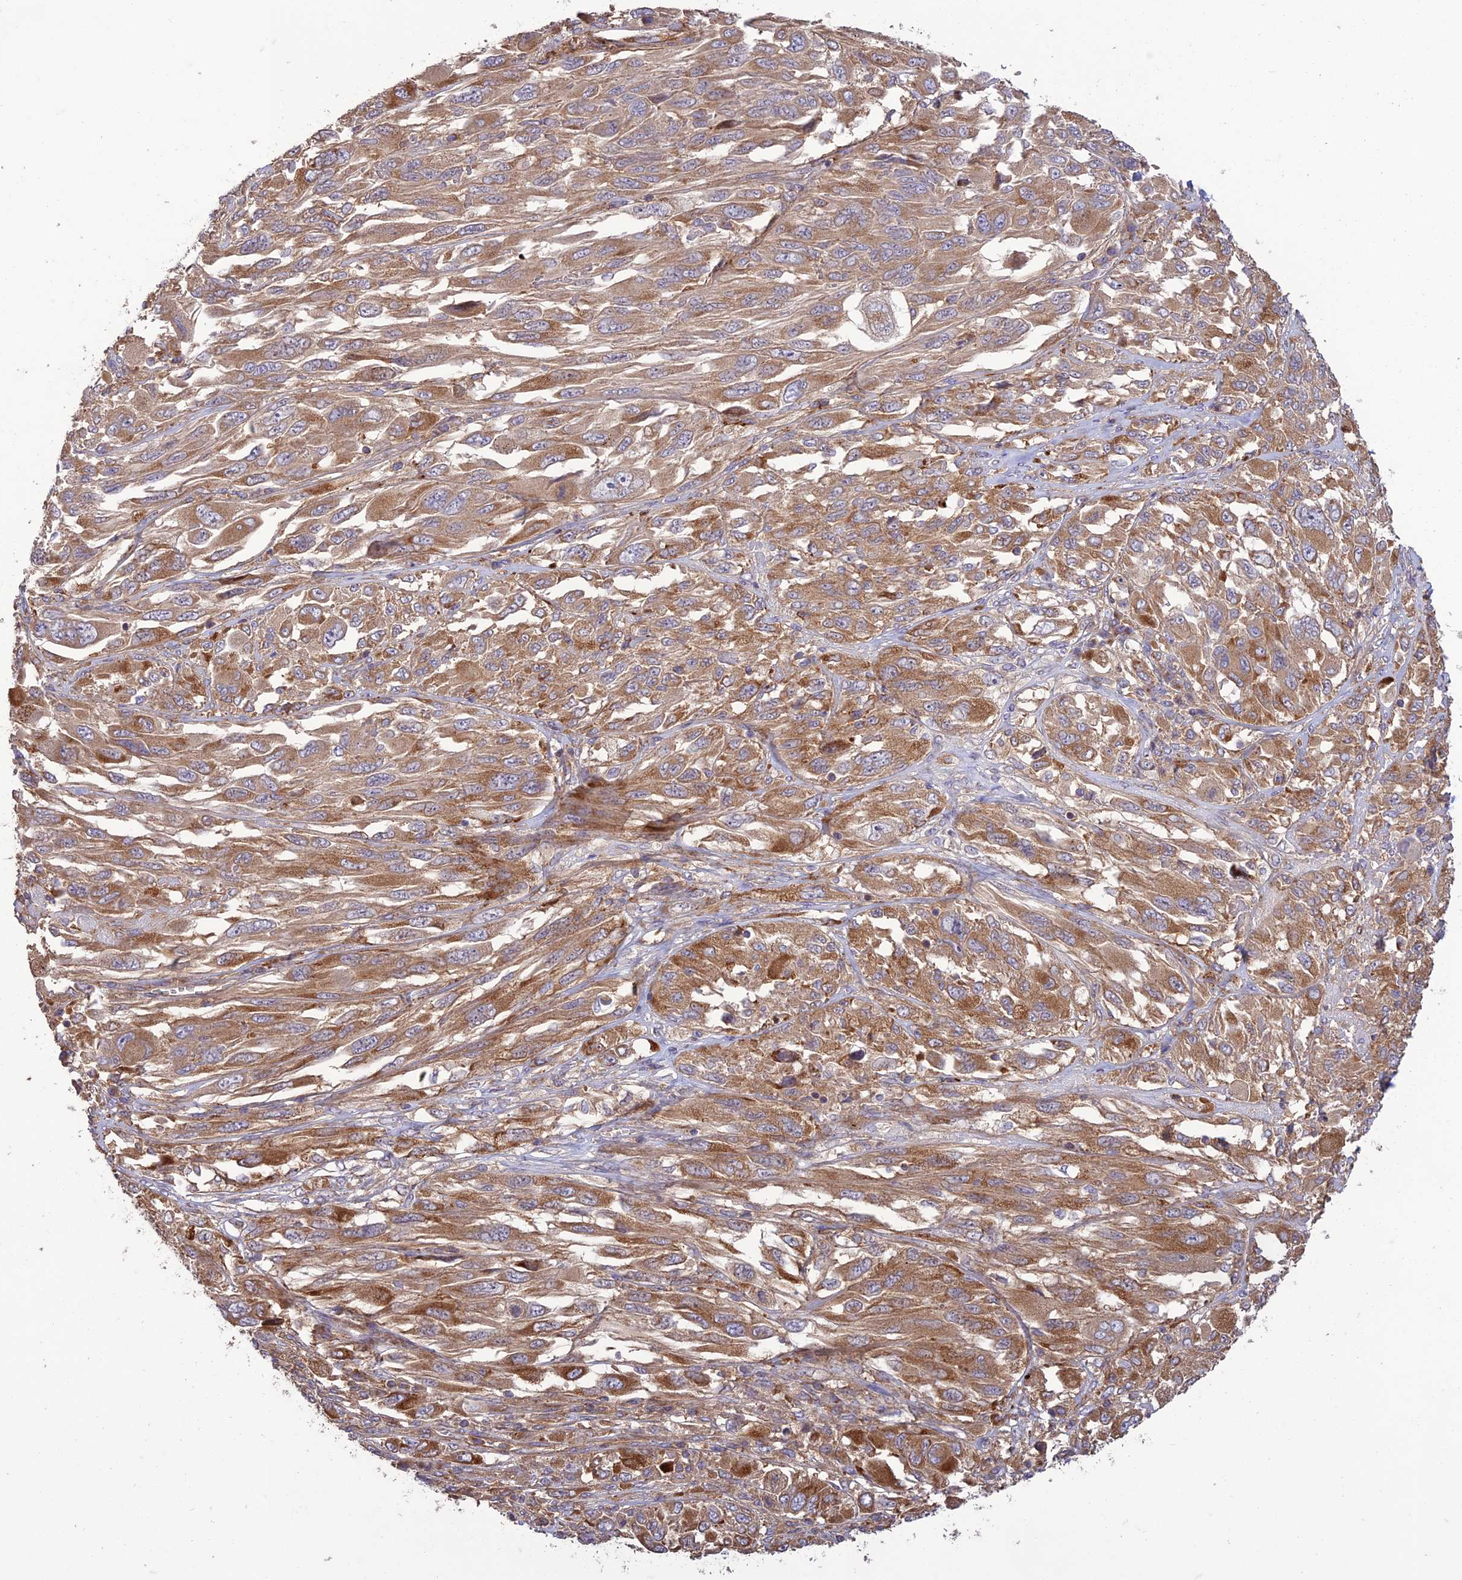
{"staining": {"intensity": "moderate", "quantity": ">75%", "location": "cytoplasmic/membranous"}, "tissue": "melanoma", "cell_type": "Tumor cells", "image_type": "cancer", "snomed": [{"axis": "morphology", "description": "Malignant melanoma, NOS"}, {"axis": "topography", "description": "Skin"}], "caption": "The immunohistochemical stain labels moderate cytoplasmic/membranous positivity in tumor cells of melanoma tissue.", "gene": "TMEM131L", "patient": {"sex": "female", "age": 91}}